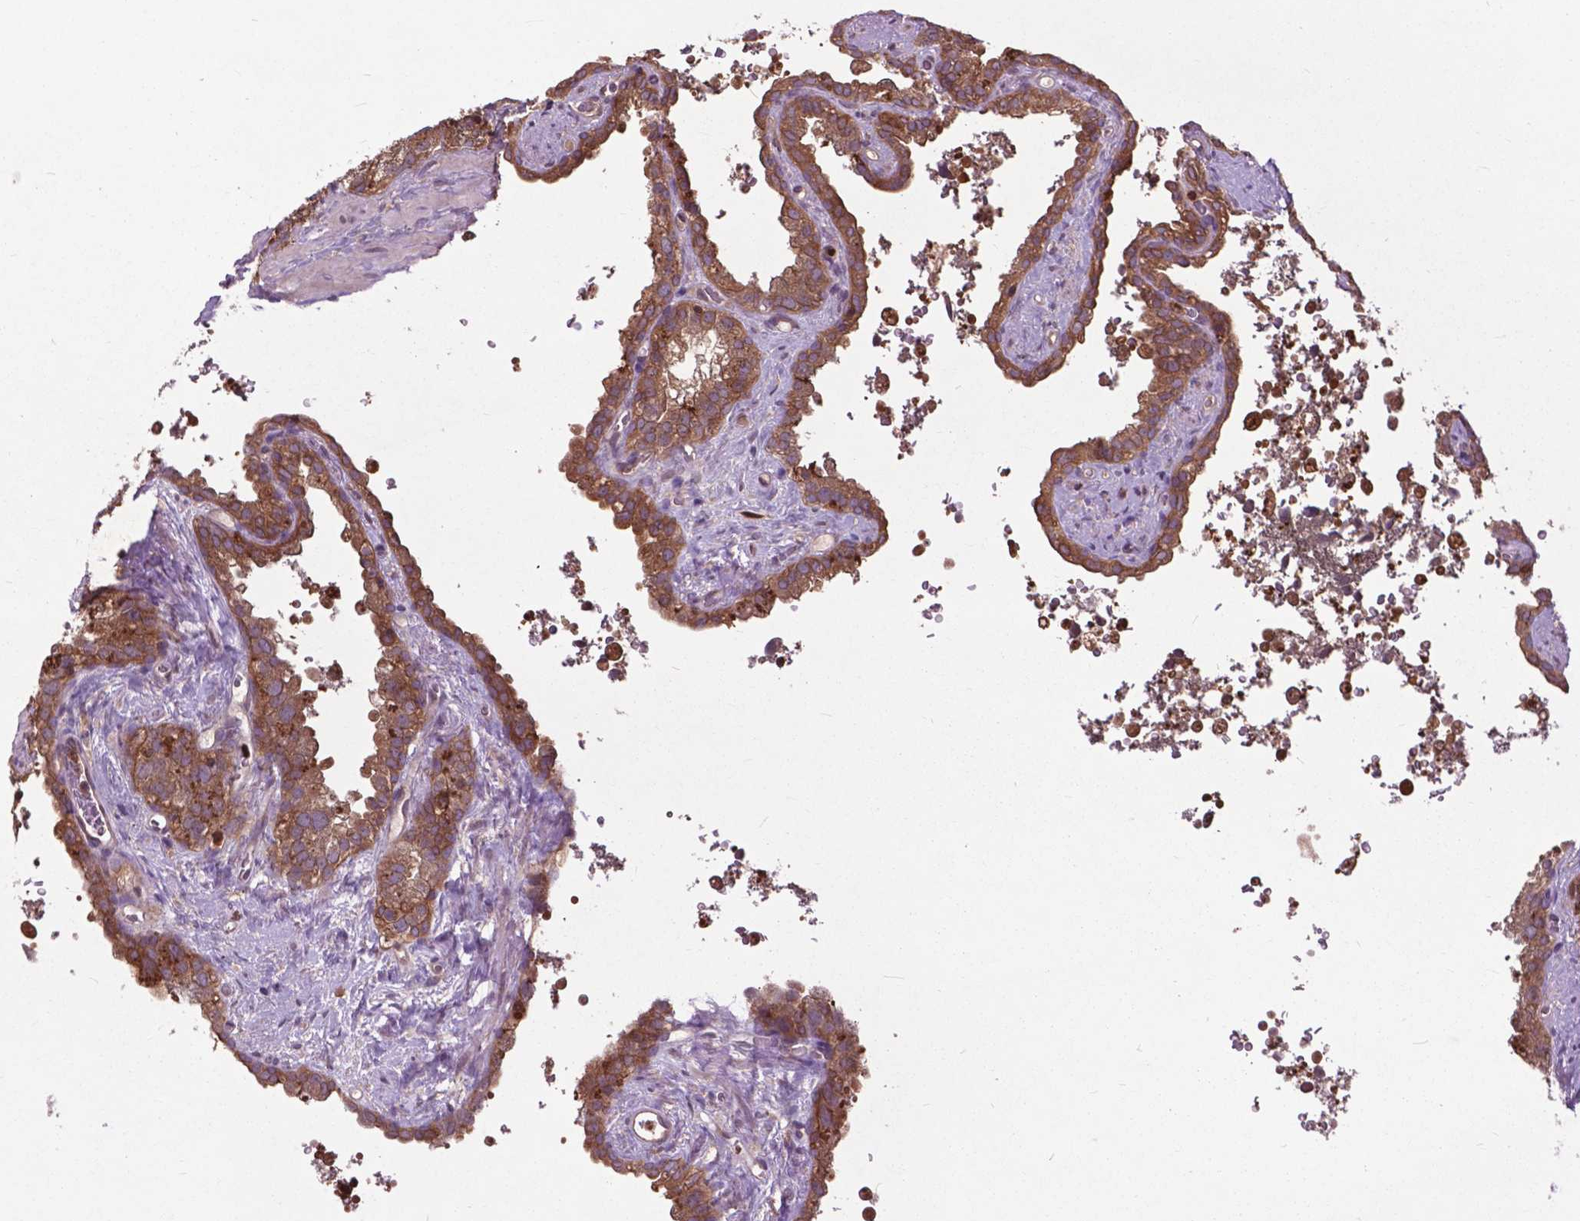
{"staining": {"intensity": "moderate", "quantity": ">75%", "location": "cytoplasmic/membranous"}, "tissue": "seminal vesicle", "cell_type": "Glandular cells", "image_type": "normal", "snomed": [{"axis": "morphology", "description": "Normal tissue, NOS"}, {"axis": "topography", "description": "Prostate"}, {"axis": "topography", "description": "Seminal veicle"}], "caption": "IHC staining of normal seminal vesicle, which shows medium levels of moderate cytoplasmic/membranous staining in about >75% of glandular cells indicating moderate cytoplasmic/membranous protein staining. The staining was performed using DAB (3,3'-diaminobenzidine) (brown) for protein detection and nuclei were counterstained in hematoxylin (blue).", "gene": "ARAF", "patient": {"sex": "male", "age": 71}}